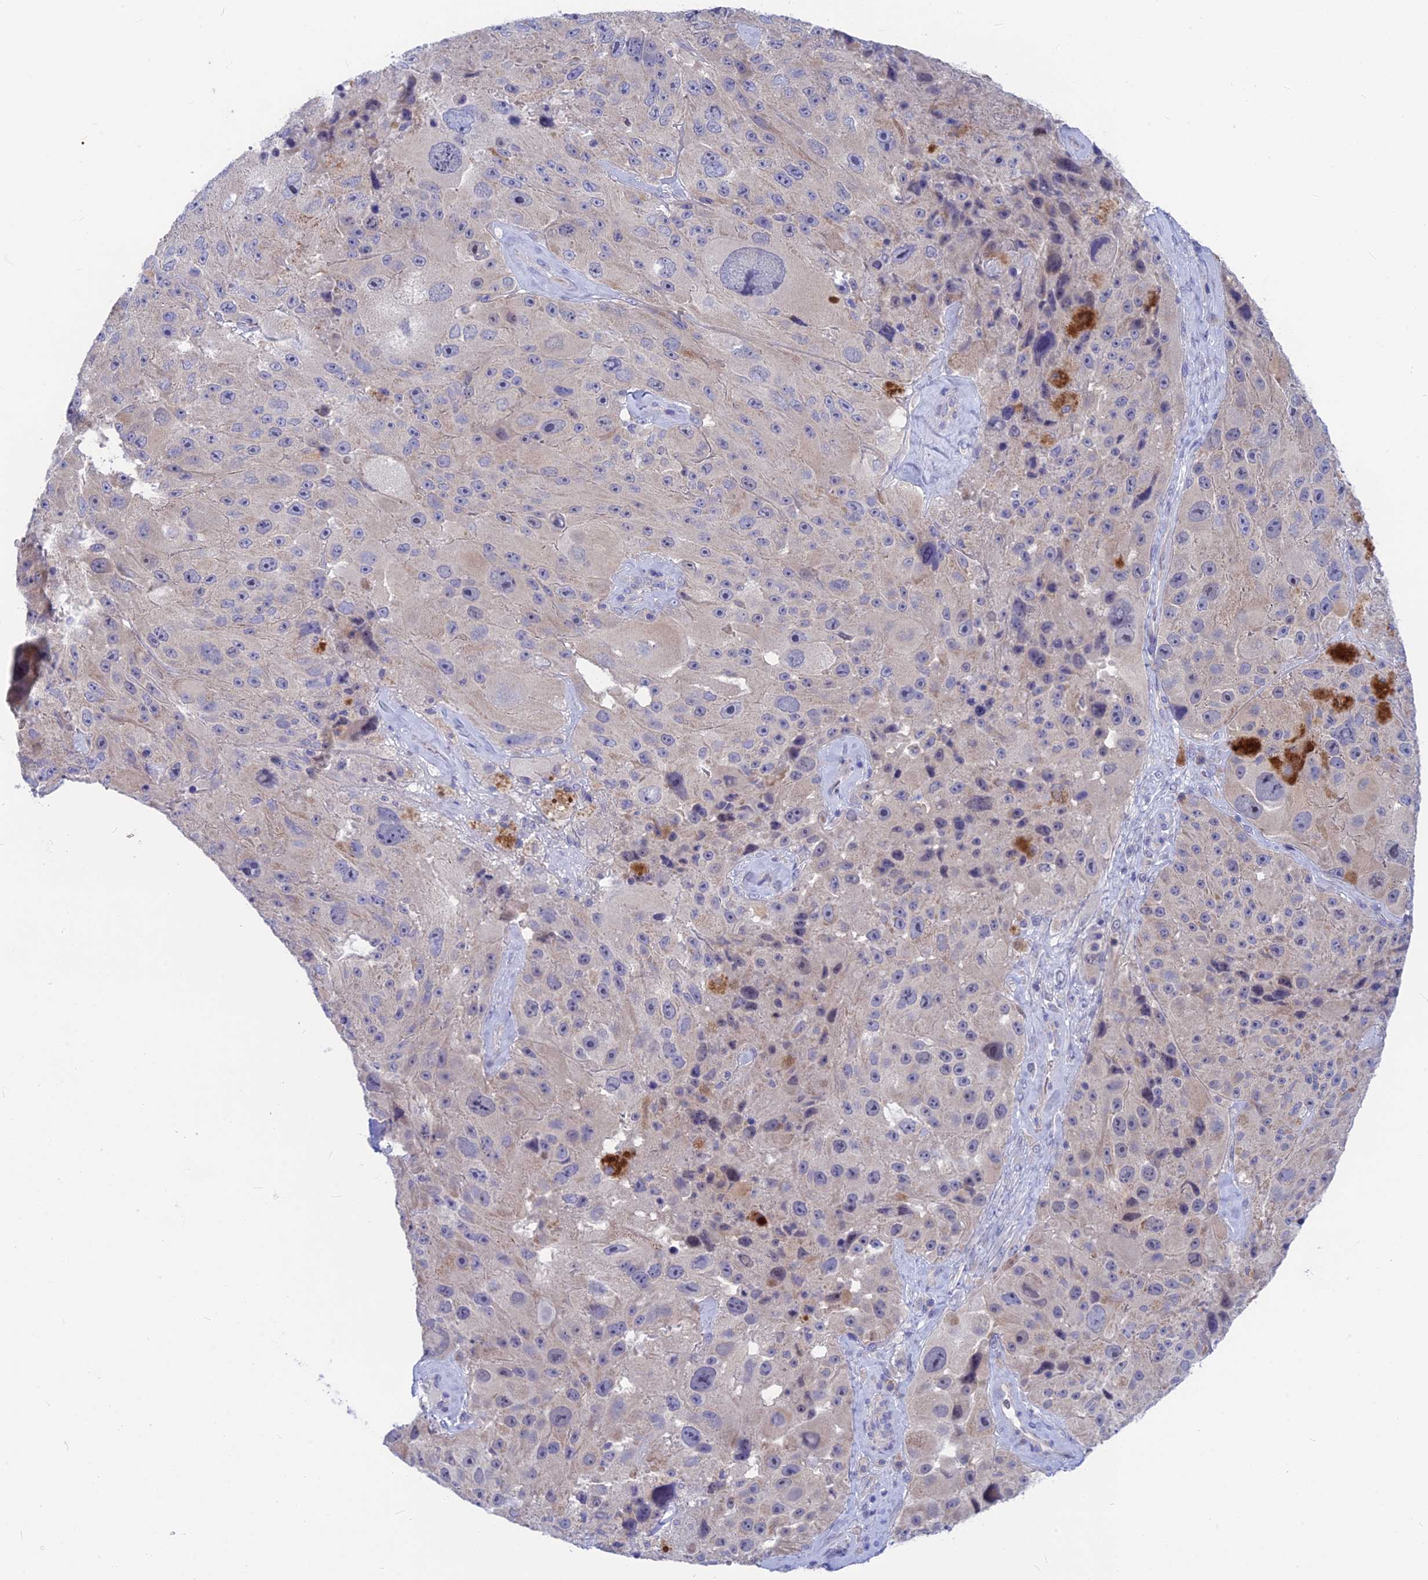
{"staining": {"intensity": "negative", "quantity": "none", "location": "none"}, "tissue": "melanoma", "cell_type": "Tumor cells", "image_type": "cancer", "snomed": [{"axis": "morphology", "description": "Malignant melanoma, Metastatic site"}, {"axis": "topography", "description": "Lymph node"}], "caption": "An IHC photomicrograph of melanoma is shown. There is no staining in tumor cells of melanoma.", "gene": "SNTN", "patient": {"sex": "male", "age": 62}}